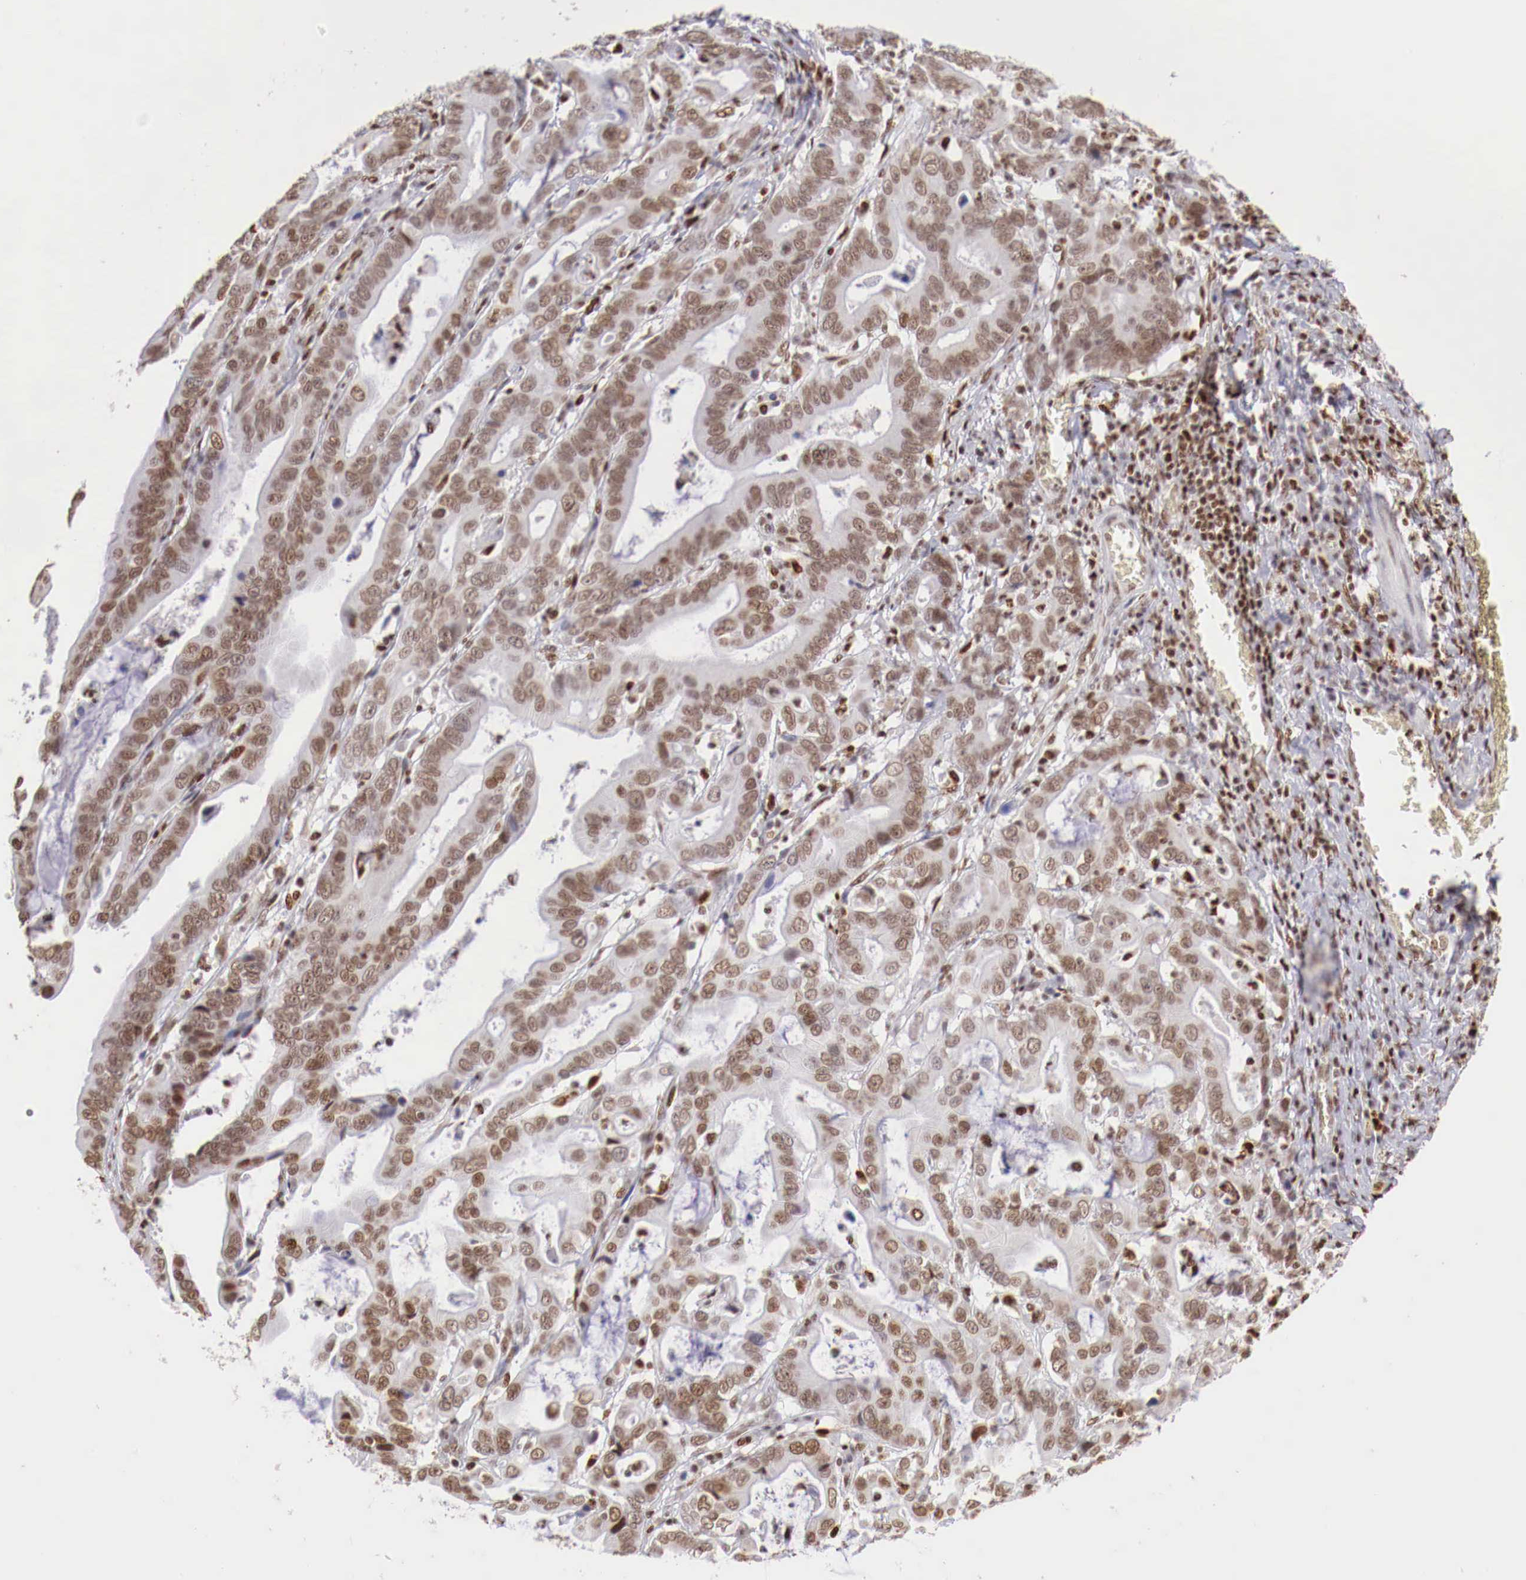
{"staining": {"intensity": "moderate", "quantity": ">75%", "location": "nuclear"}, "tissue": "stomach cancer", "cell_type": "Tumor cells", "image_type": "cancer", "snomed": [{"axis": "morphology", "description": "Adenocarcinoma, NOS"}, {"axis": "topography", "description": "Stomach, upper"}], "caption": "Approximately >75% of tumor cells in human stomach cancer demonstrate moderate nuclear protein staining as visualized by brown immunohistochemical staining.", "gene": "MAX", "patient": {"sex": "male", "age": 63}}